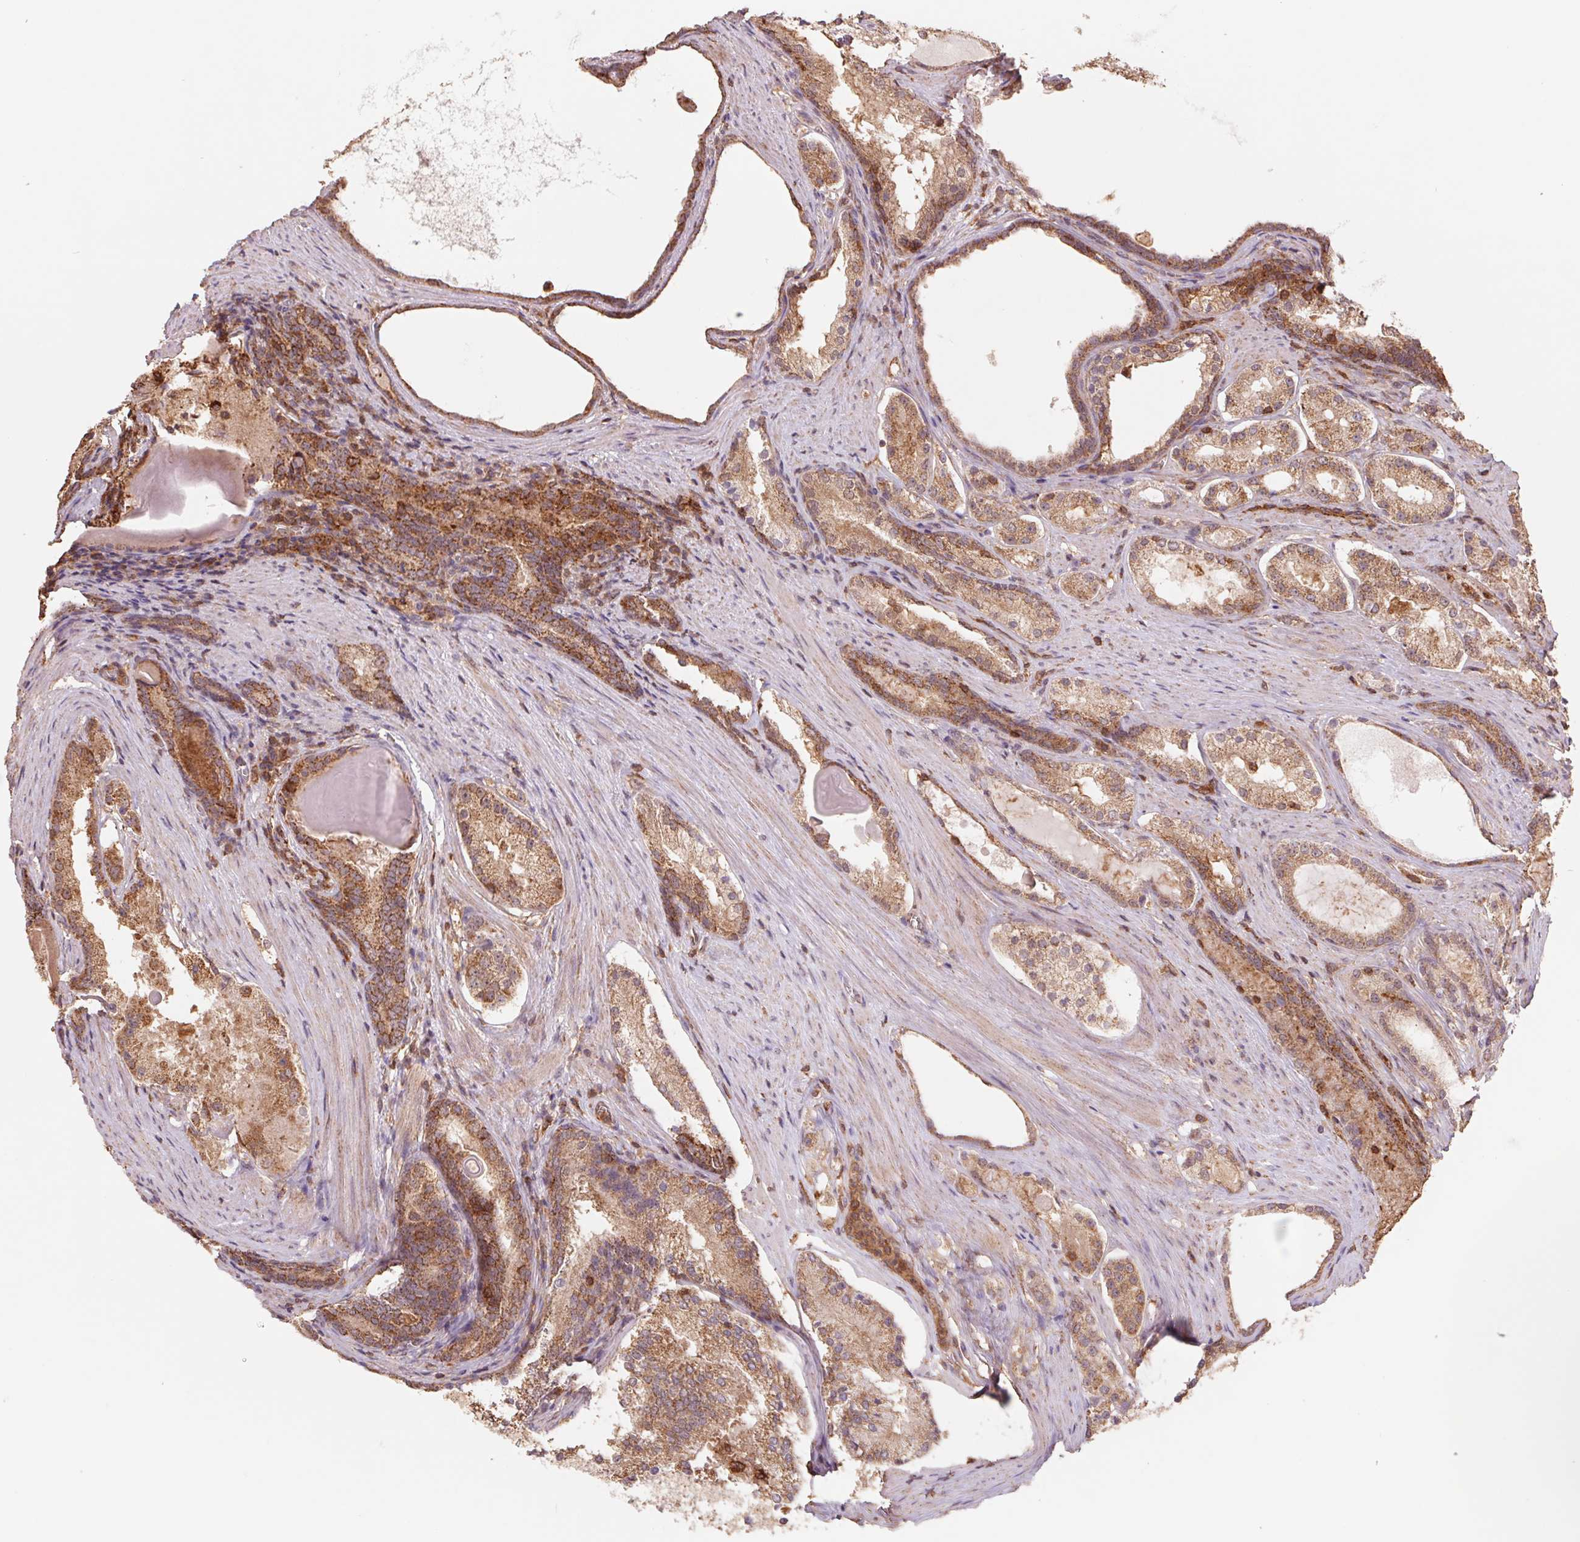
{"staining": {"intensity": "moderate", "quantity": ">75%", "location": "cytoplasmic/membranous"}, "tissue": "prostate cancer", "cell_type": "Tumor cells", "image_type": "cancer", "snomed": [{"axis": "morphology", "description": "Adenocarcinoma, Low grade"}, {"axis": "topography", "description": "Prostate"}], "caption": "Prostate cancer (adenocarcinoma (low-grade)) stained with a protein marker reveals moderate staining in tumor cells.", "gene": "URM1", "patient": {"sex": "male", "age": 57}}